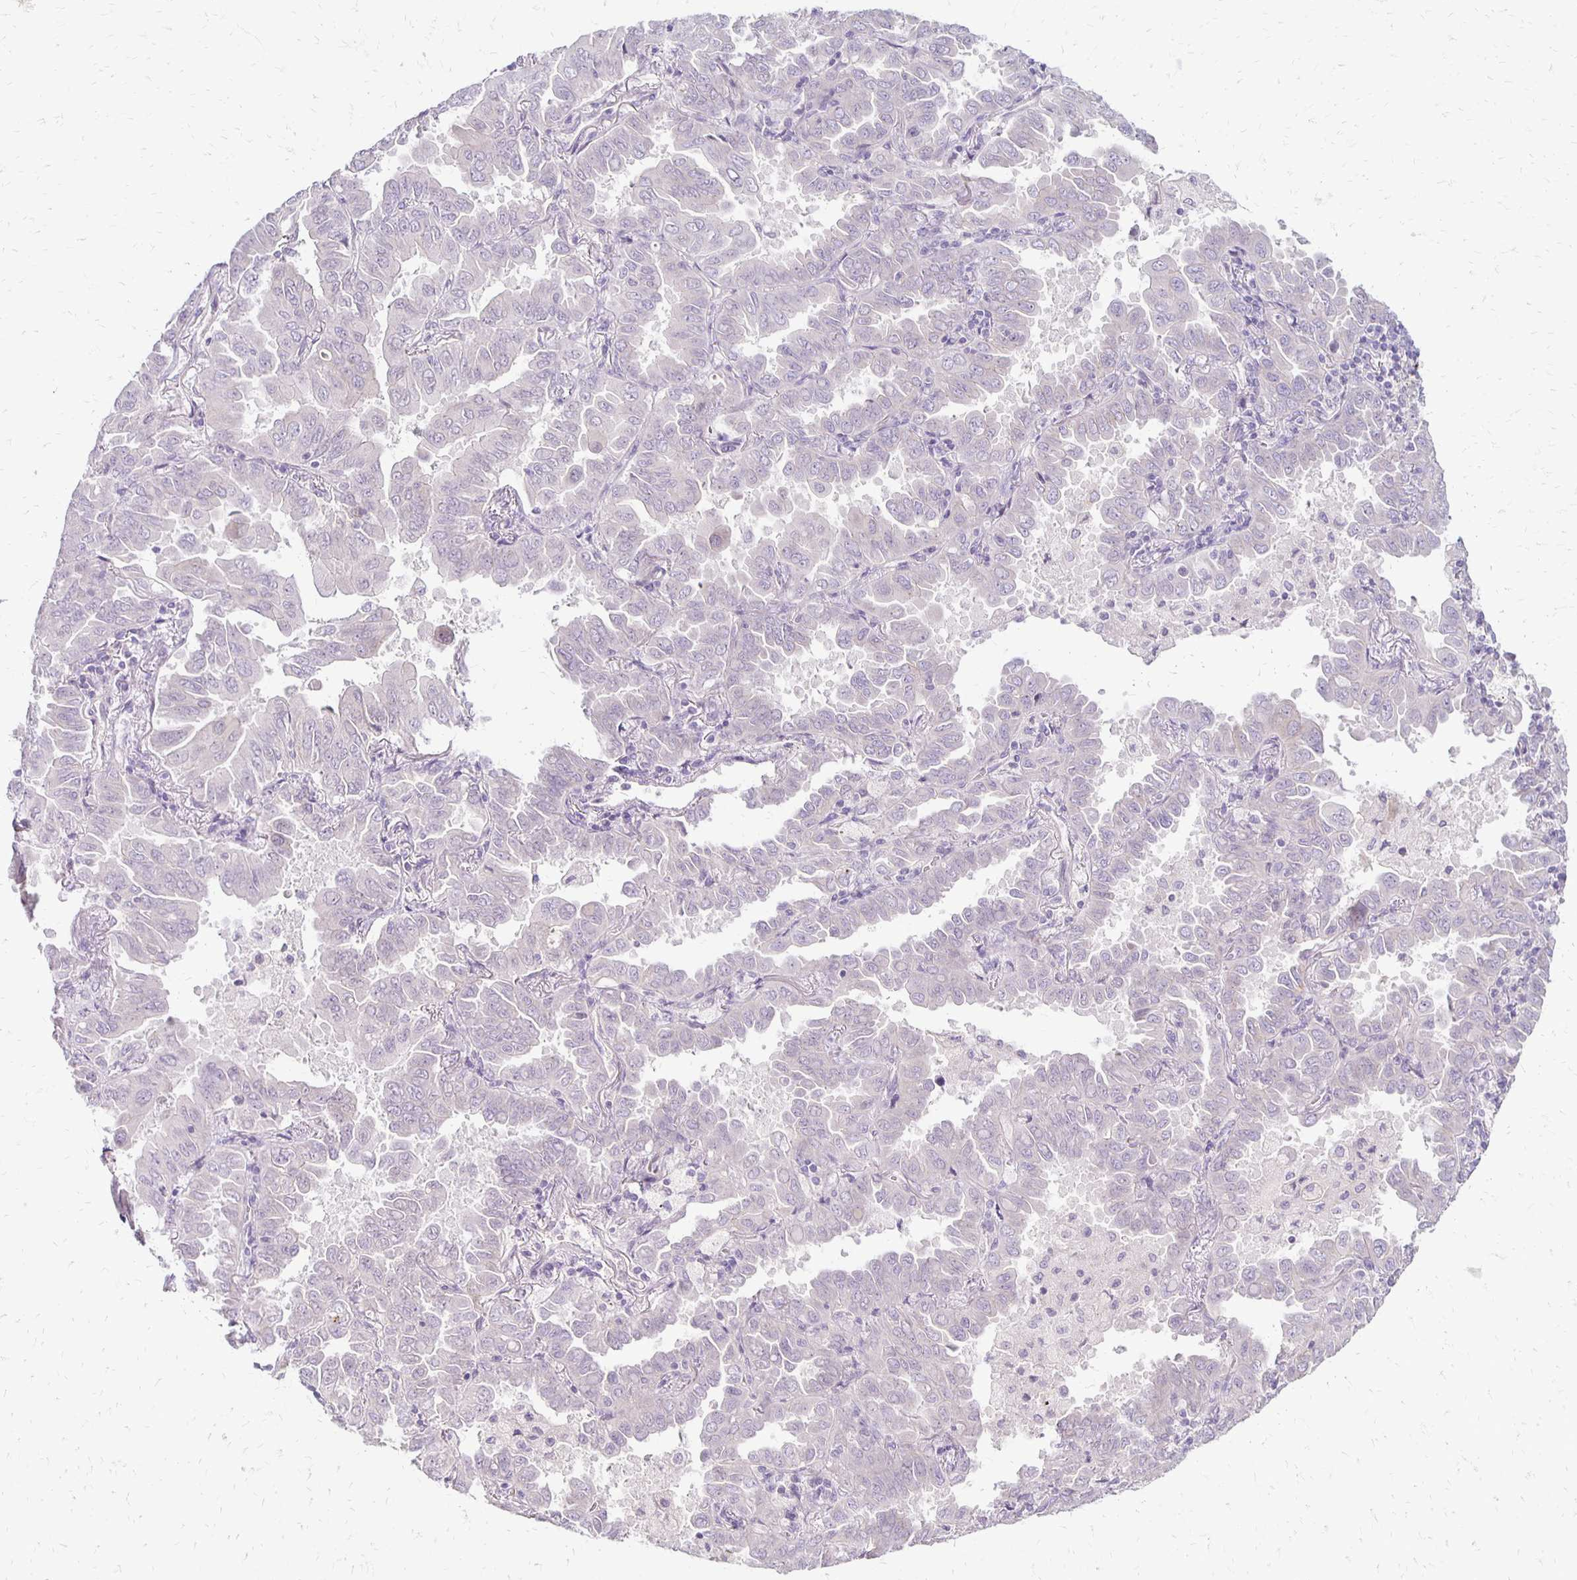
{"staining": {"intensity": "negative", "quantity": "none", "location": "none"}, "tissue": "lung cancer", "cell_type": "Tumor cells", "image_type": "cancer", "snomed": [{"axis": "morphology", "description": "Adenocarcinoma, NOS"}, {"axis": "topography", "description": "Lung"}], "caption": "A high-resolution photomicrograph shows IHC staining of lung cancer, which demonstrates no significant positivity in tumor cells.", "gene": "KATNBL1", "patient": {"sex": "male", "age": 64}}